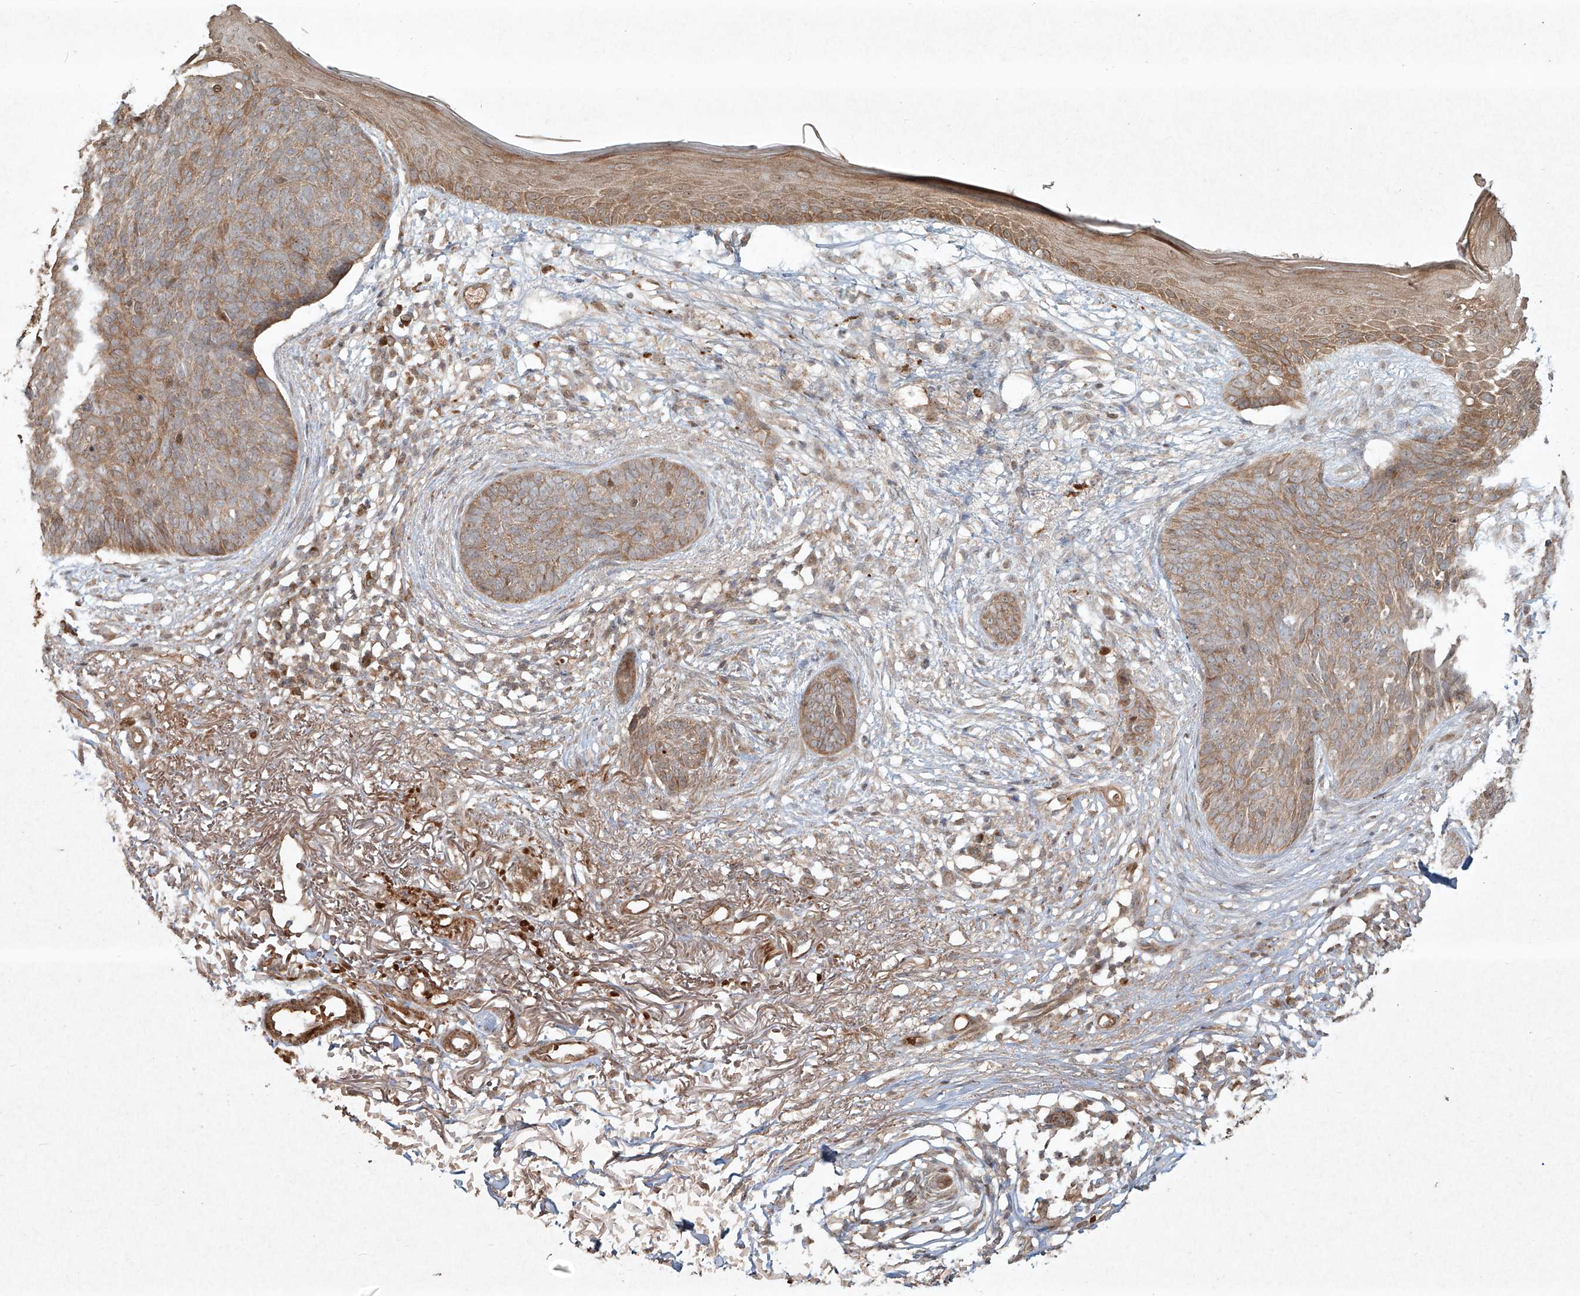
{"staining": {"intensity": "weak", "quantity": ">75%", "location": "cytoplasmic/membranous"}, "tissue": "skin cancer", "cell_type": "Tumor cells", "image_type": "cancer", "snomed": [{"axis": "morphology", "description": "Basal cell carcinoma"}, {"axis": "topography", "description": "Skin"}], "caption": "DAB (3,3'-diaminobenzidine) immunohistochemical staining of basal cell carcinoma (skin) shows weak cytoplasmic/membranous protein positivity in approximately >75% of tumor cells.", "gene": "CYYR1", "patient": {"sex": "female", "age": 70}}